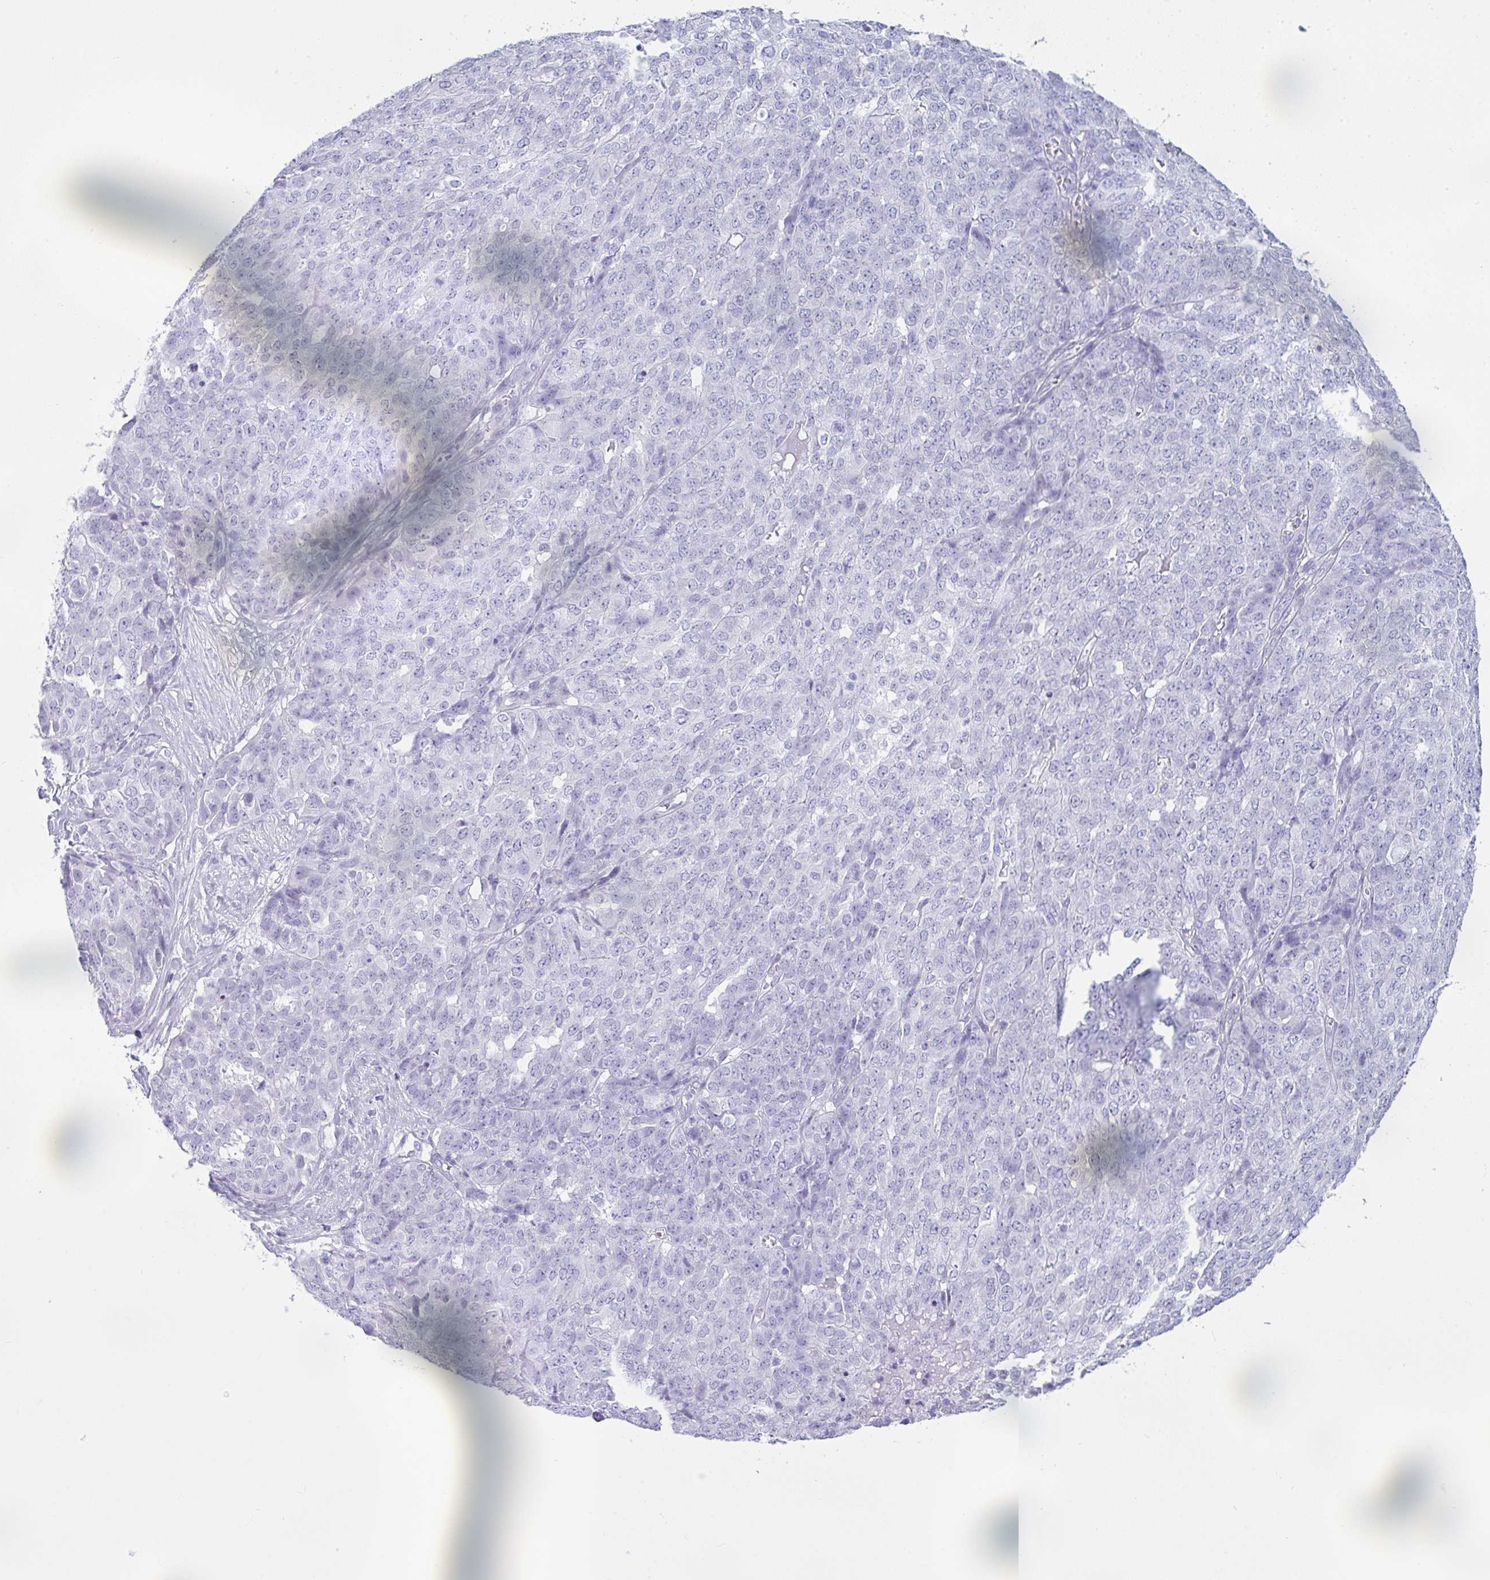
{"staining": {"intensity": "negative", "quantity": "none", "location": "none"}, "tissue": "ovarian cancer", "cell_type": "Tumor cells", "image_type": "cancer", "snomed": [{"axis": "morphology", "description": "Cystadenocarcinoma, serous, NOS"}, {"axis": "topography", "description": "Soft tissue"}, {"axis": "topography", "description": "Ovary"}], "caption": "An image of human ovarian cancer (serous cystadenocarcinoma) is negative for staining in tumor cells.", "gene": "RASL10A", "patient": {"sex": "female", "age": 57}}